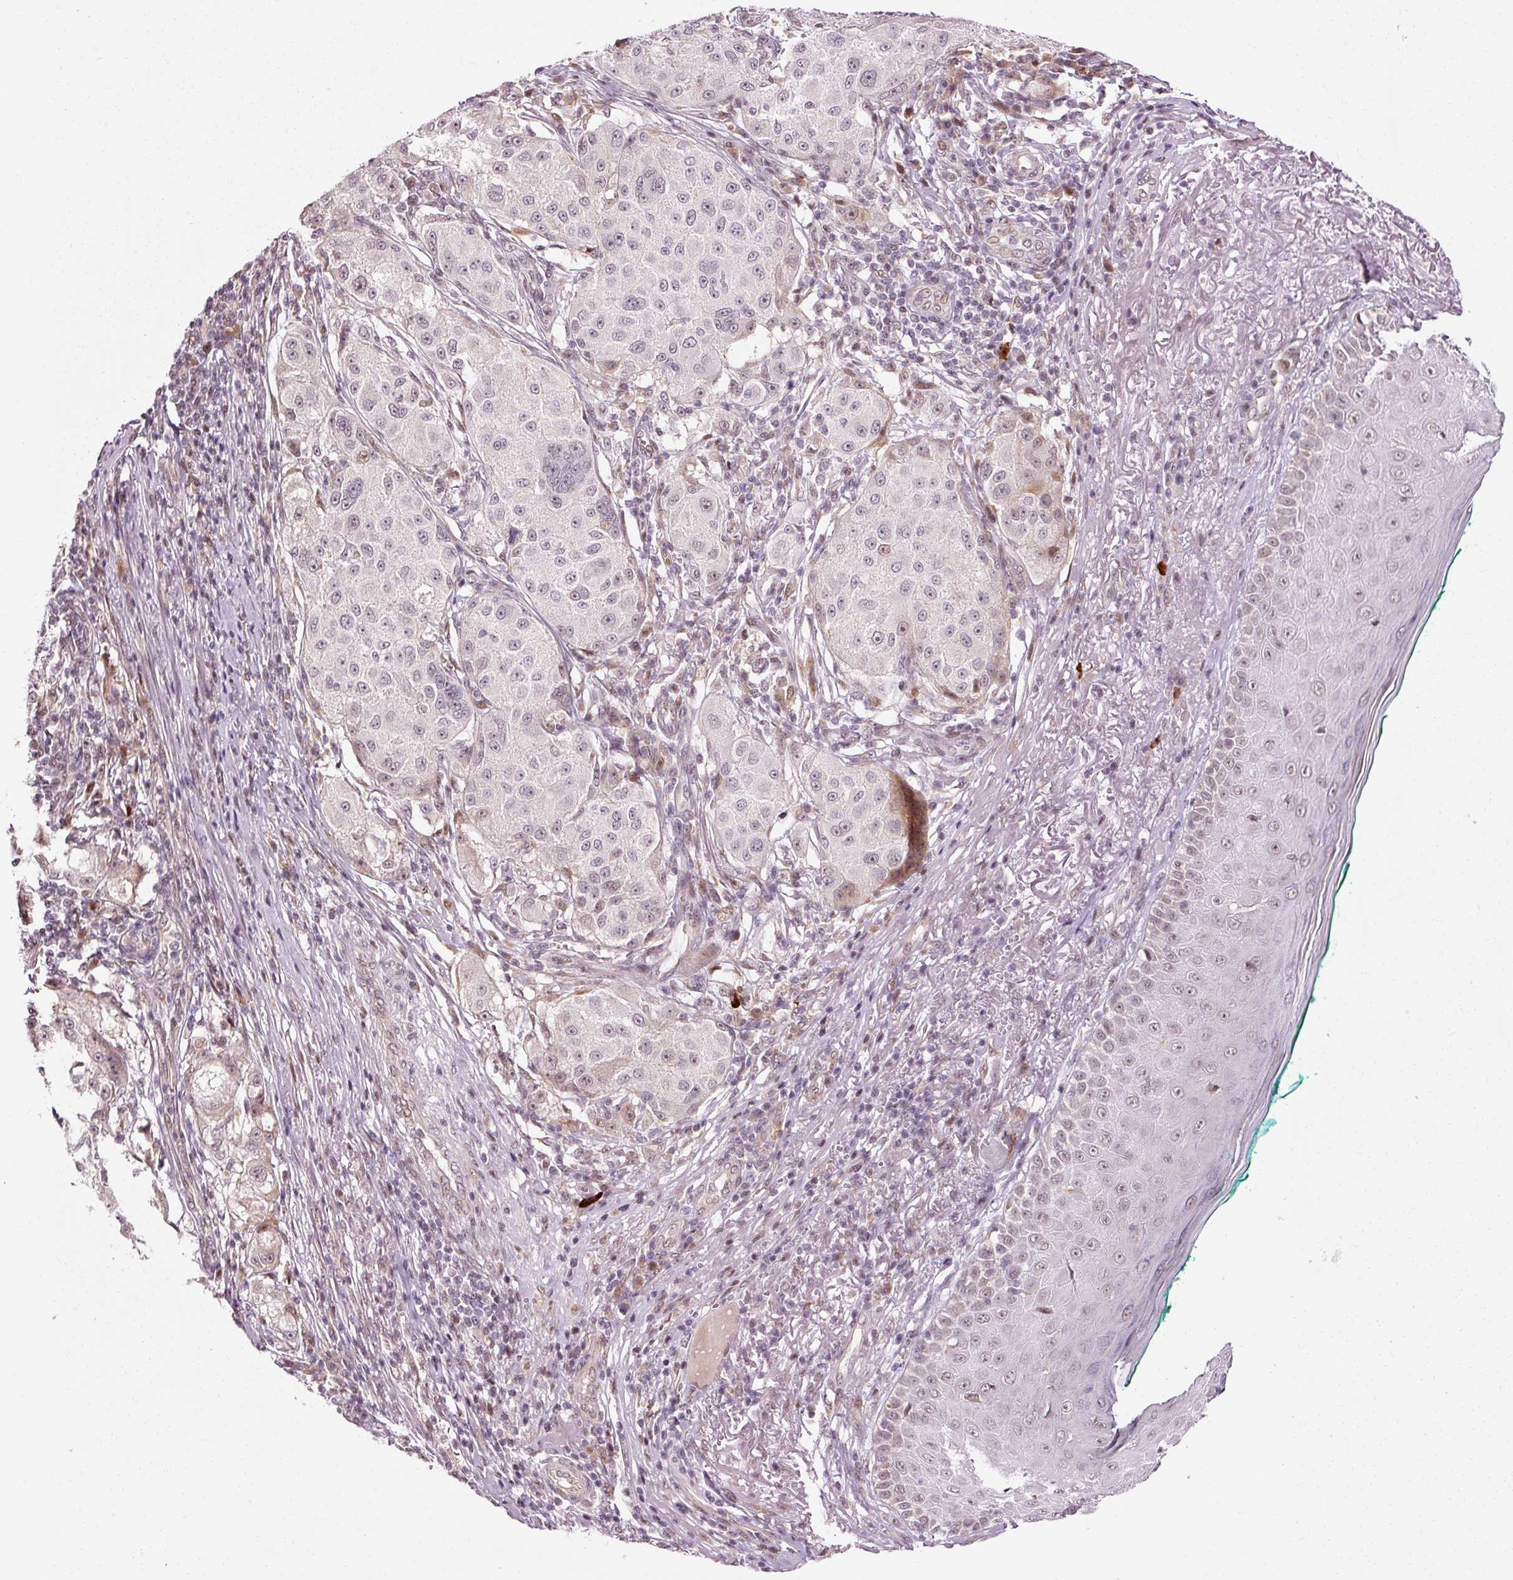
{"staining": {"intensity": "negative", "quantity": "none", "location": "none"}, "tissue": "melanoma", "cell_type": "Tumor cells", "image_type": "cancer", "snomed": [{"axis": "morphology", "description": "Necrosis, NOS"}, {"axis": "morphology", "description": "Malignant melanoma, NOS"}, {"axis": "topography", "description": "Skin"}], "caption": "The image shows no staining of tumor cells in malignant melanoma.", "gene": "ANKRD20A1", "patient": {"sex": "female", "age": 87}}